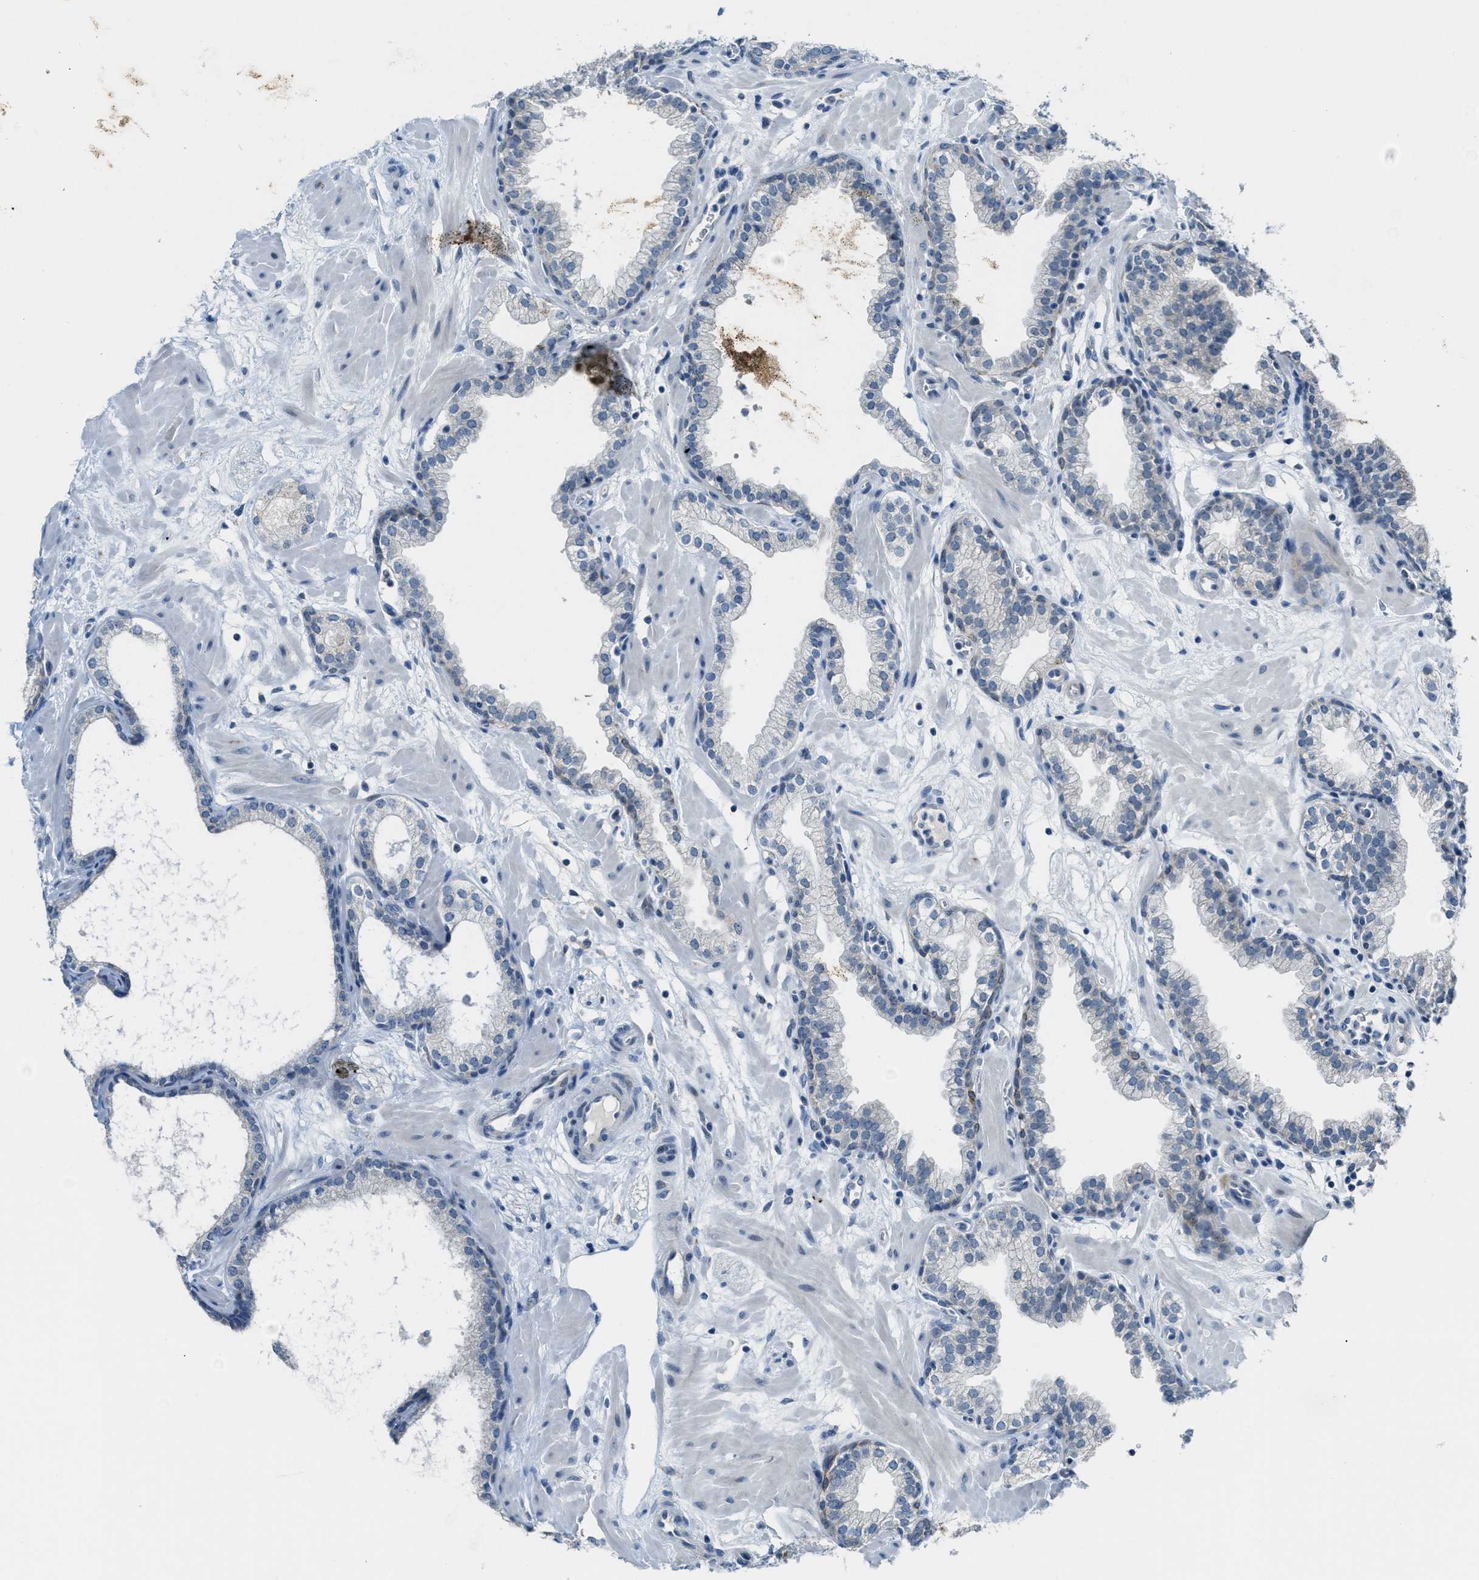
{"staining": {"intensity": "moderate", "quantity": "<25%", "location": "cytoplasmic/membranous"}, "tissue": "prostate", "cell_type": "Glandular cells", "image_type": "normal", "snomed": [{"axis": "morphology", "description": "Normal tissue, NOS"}, {"axis": "morphology", "description": "Urothelial carcinoma, Low grade"}, {"axis": "topography", "description": "Urinary bladder"}, {"axis": "topography", "description": "Prostate"}], "caption": "Glandular cells show low levels of moderate cytoplasmic/membranous staining in approximately <25% of cells in benign human prostate. (DAB IHC, brown staining for protein, blue staining for nuclei).", "gene": "CDON", "patient": {"sex": "male", "age": 60}}